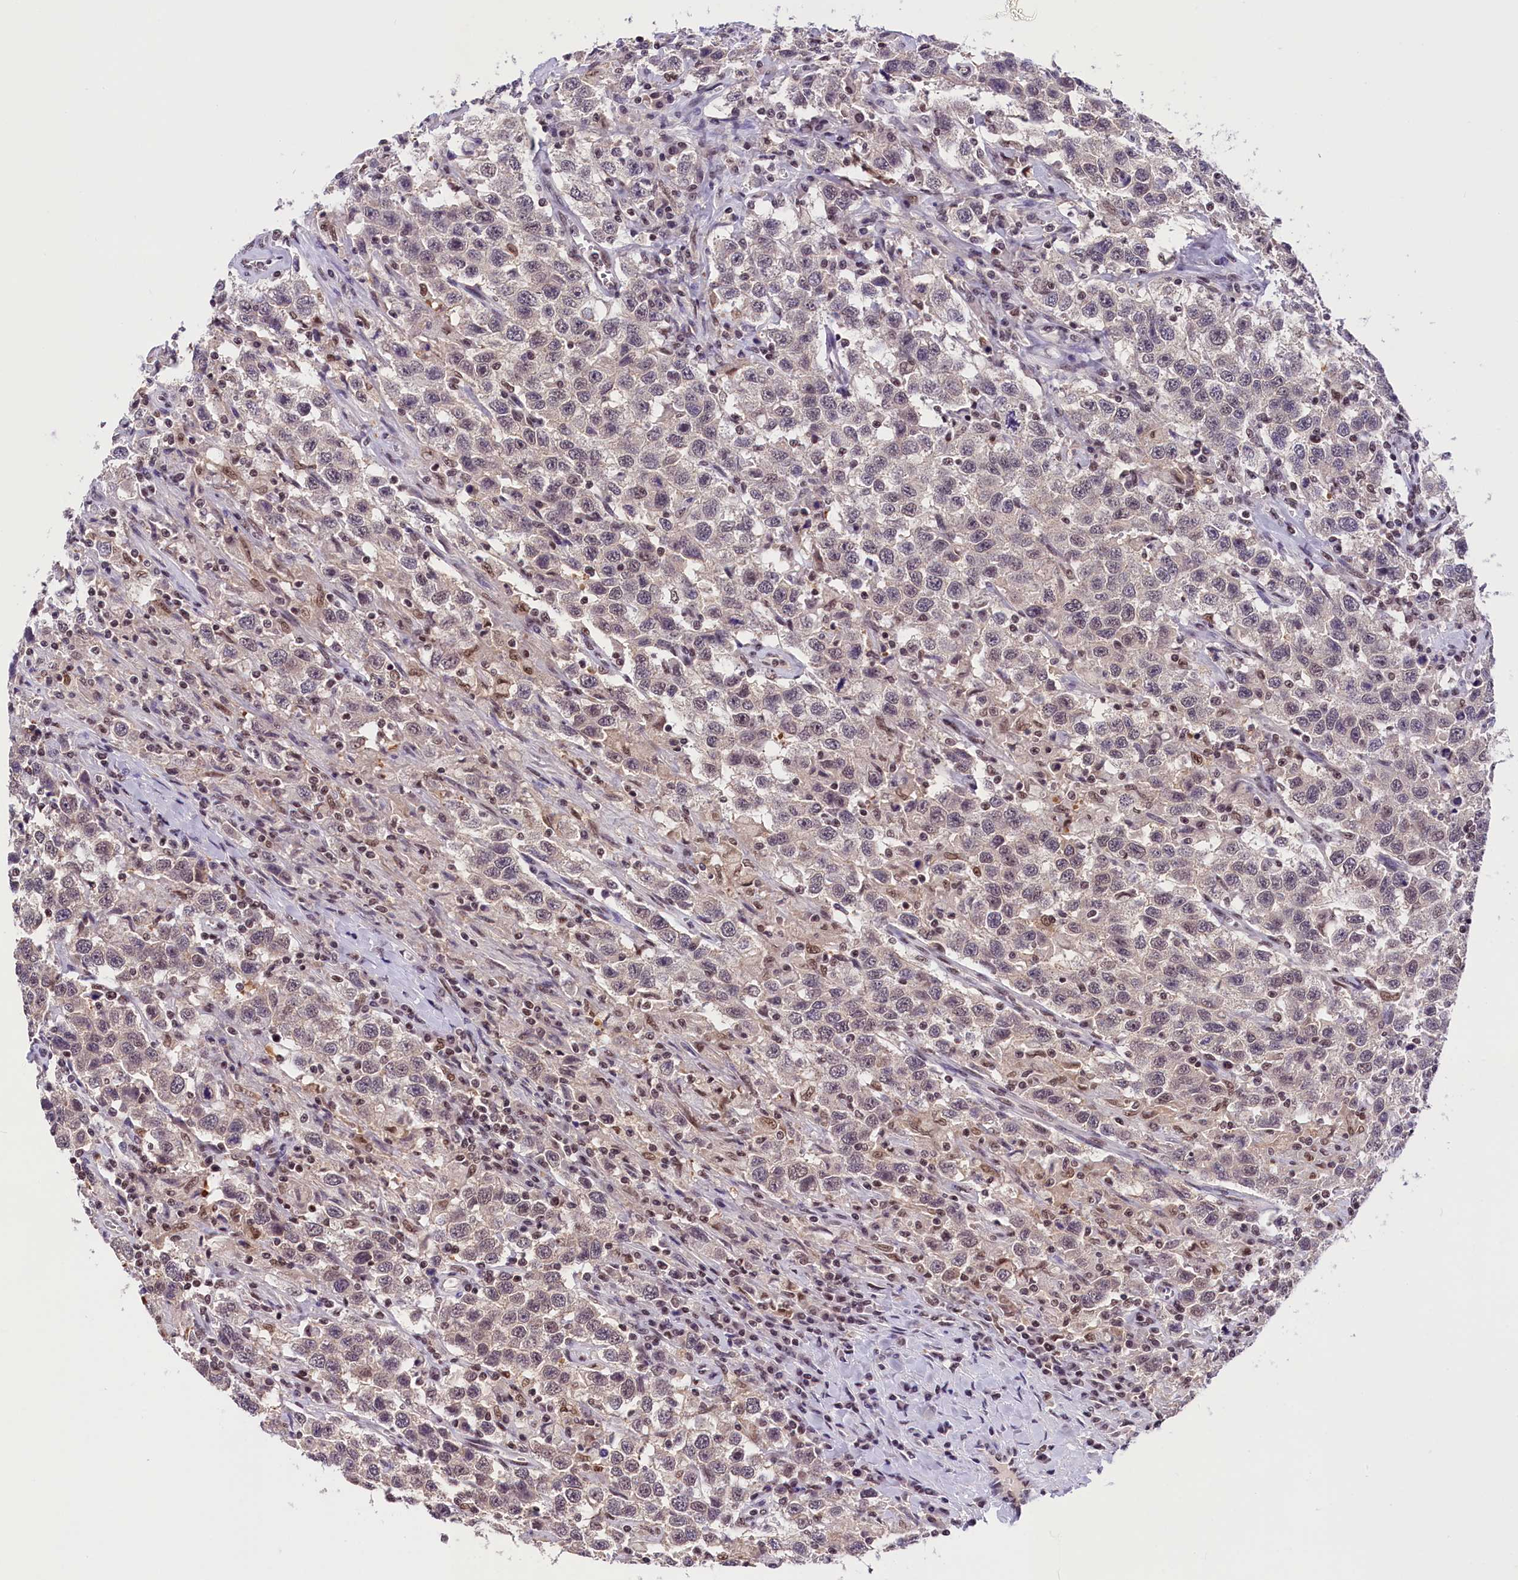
{"staining": {"intensity": "weak", "quantity": "25%-75%", "location": "cytoplasmic/membranous,nuclear"}, "tissue": "testis cancer", "cell_type": "Tumor cells", "image_type": "cancer", "snomed": [{"axis": "morphology", "description": "Seminoma, NOS"}, {"axis": "topography", "description": "Testis"}], "caption": "Protein staining reveals weak cytoplasmic/membranous and nuclear staining in approximately 25%-75% of tumor cells in testis seminoma. The staining is performed using DAB brown chromogen to label protein expression. The nuclei are counter-stained blue using hematoxylin.", "gene": "ZC3H4", "patient": {"sex": "male", "age": 41}}